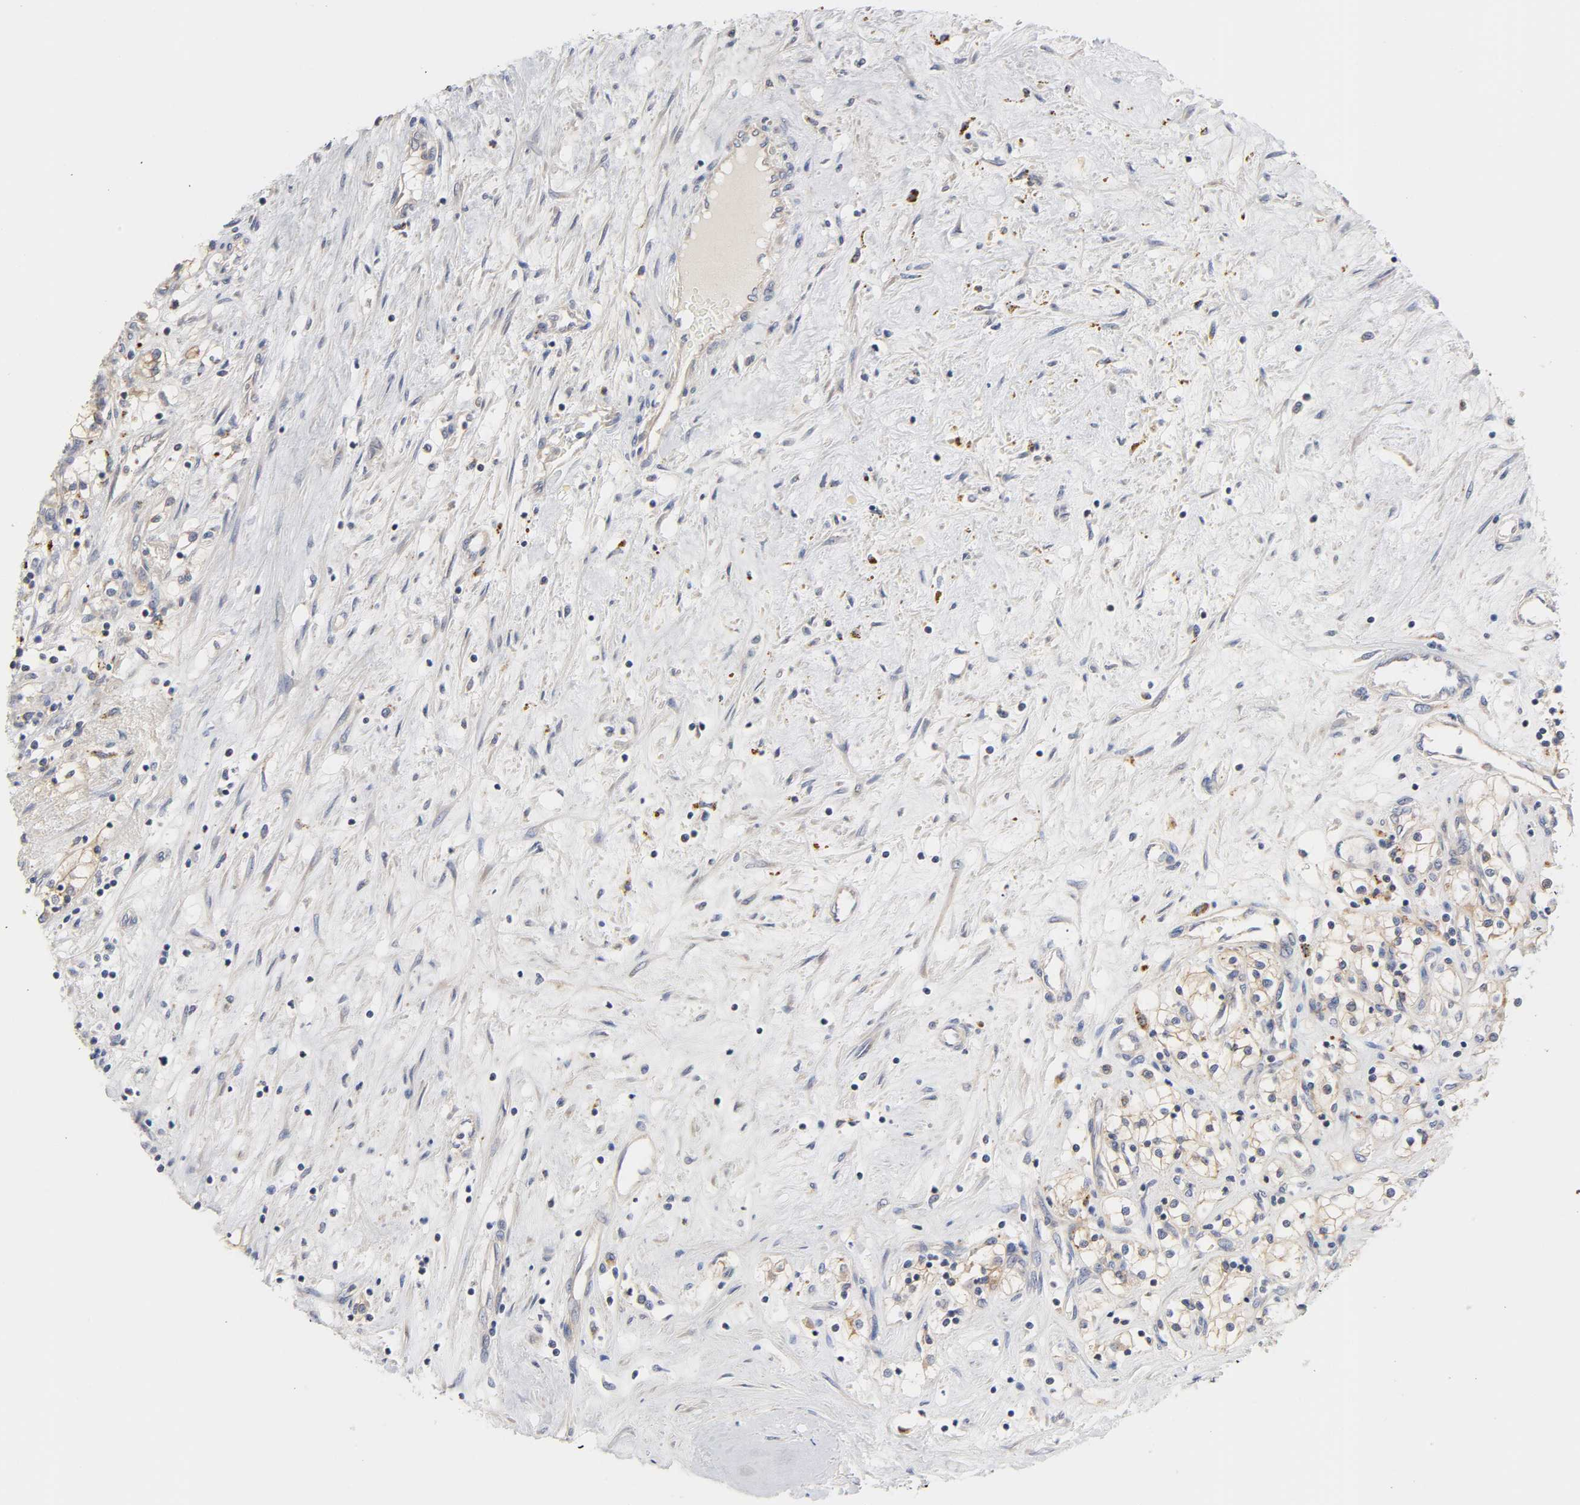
{"staining": {"intensity": "weak", "quantity": "<25%", "location": "cytoplasmic/membranous"}, "tissue": "renal cancer", "cell_type": "Tumor cells", "image_type": "cancer", "snomed": [{"axis": "morphology", "description": "Adenocarcinoma, NOS"}, {"axis": "topography", "description": "Kidney"}], "caption": "This is a micrograph of IHC staining of renal adenocarcinoma, which shows no positivity in tumor cells.", "gene": "C17orf75", "patient": {"sex": "male", "age": 68}}